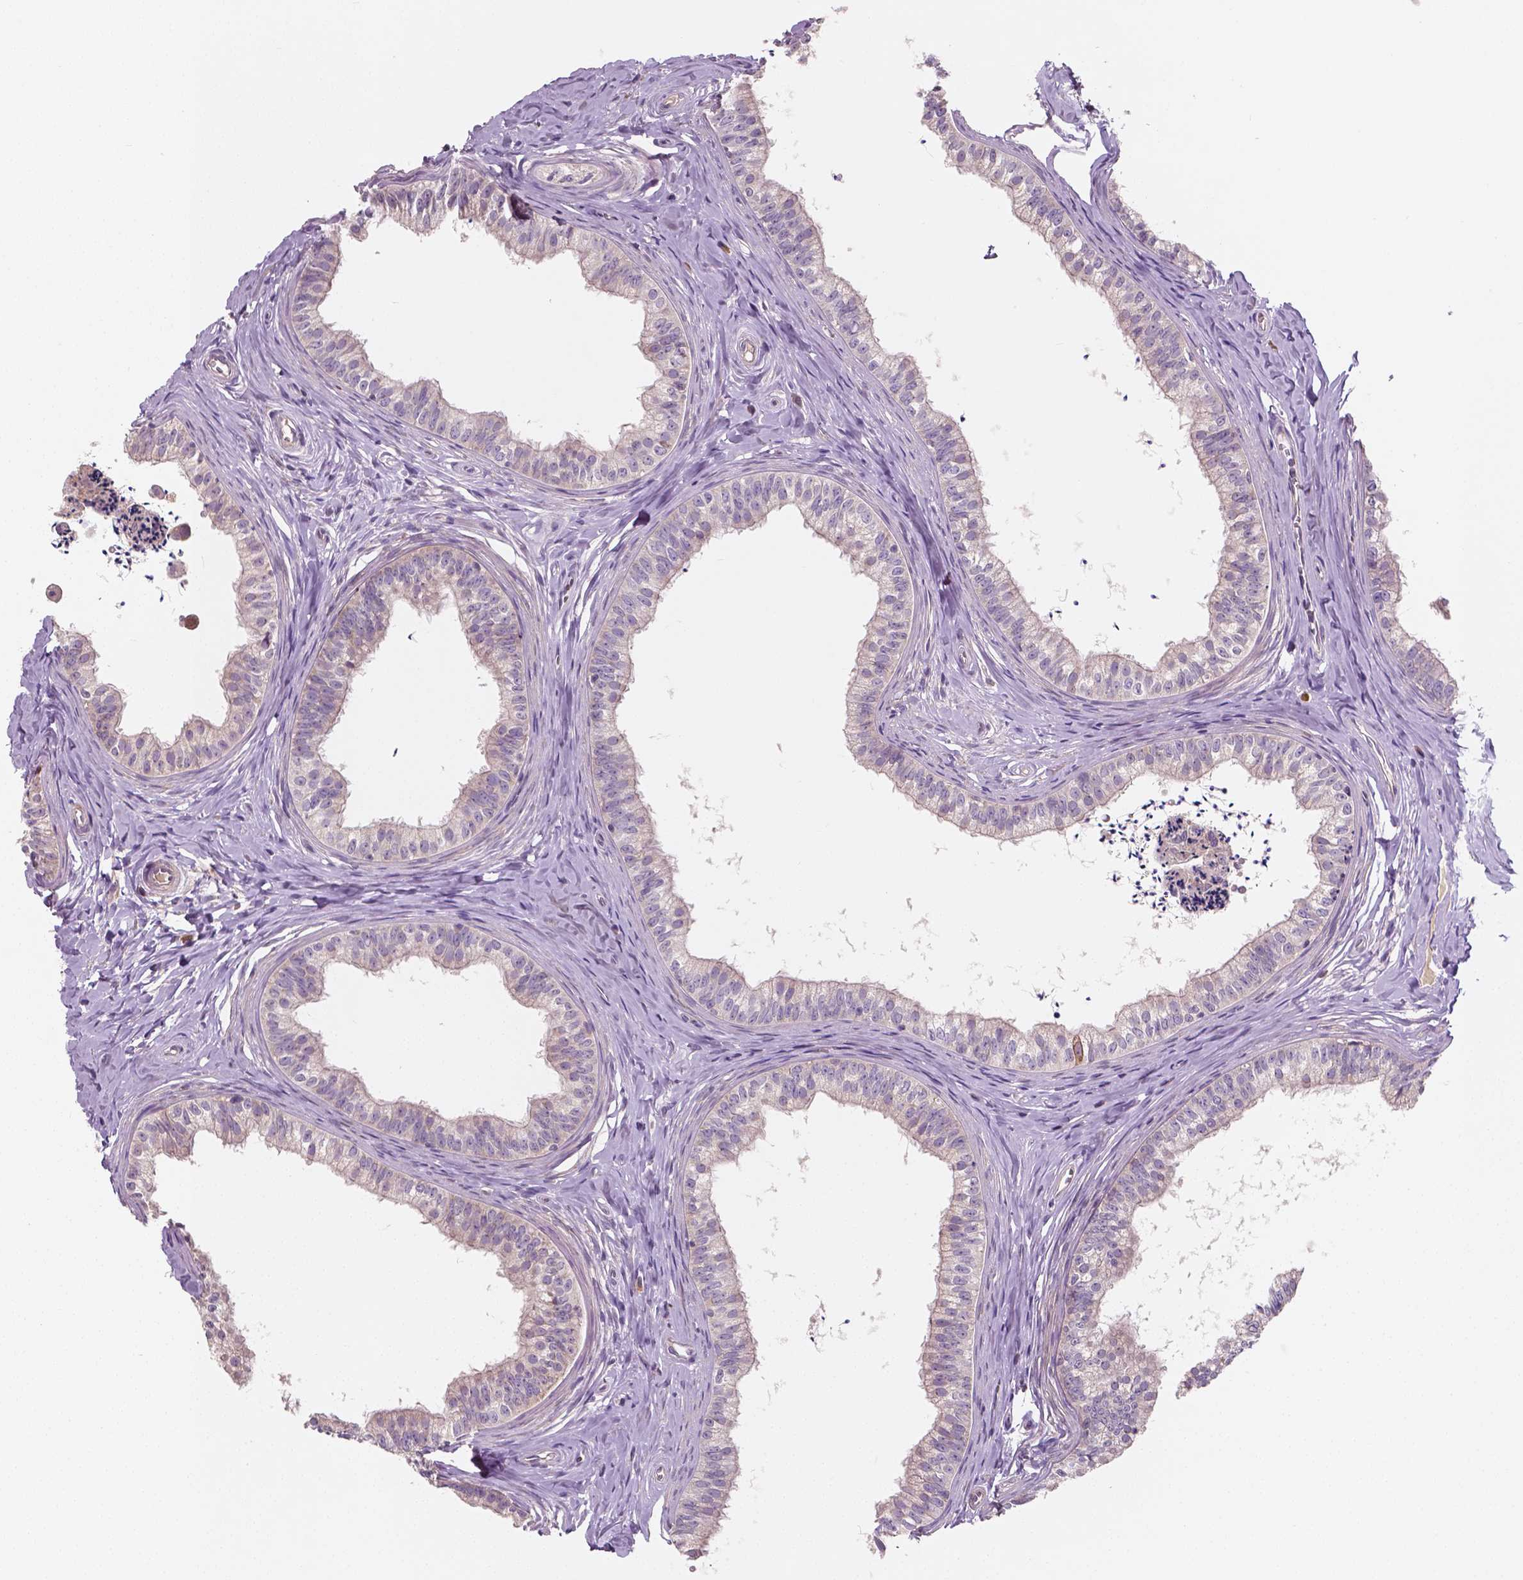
{"staining": {"intensity": "weak", "quantity": "<25%", "location": "cytoplasmic/membranous"}, "tissue": "epididymis", "cell_type": "Glandular cells", "image_type": "normal", "snomed": [{"axis": "morphology", "description": "Normal tissue, NOS"}, {"axis": "topography", "description": "Epididymis"}], "caption": "This is a histopathology image of immunohistochemistry (IHC) staining of normal epididymis, which shows no staining in glandular cells.", "gene": "LSM14B", "patient": {"sex": "male", "age": 24}}